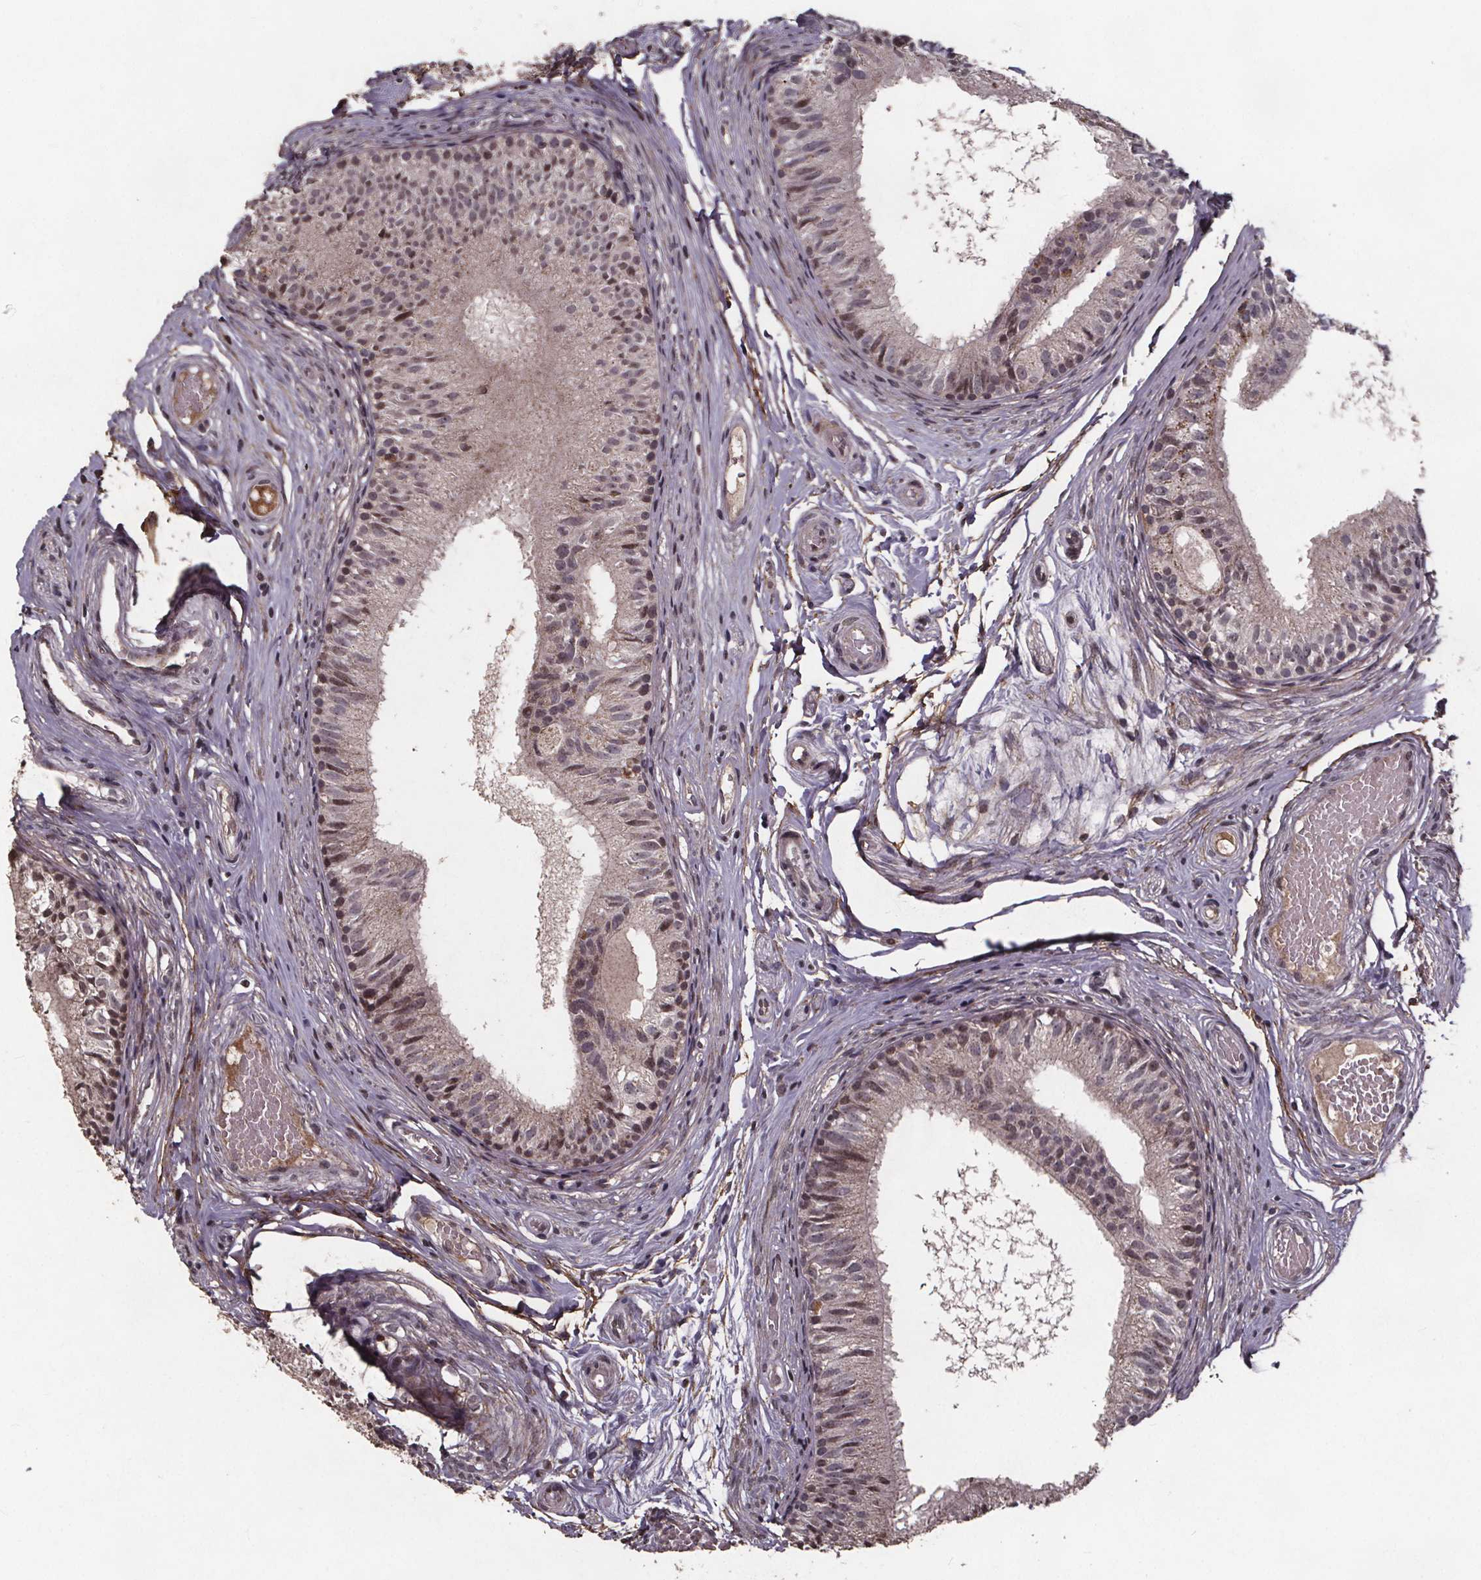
{"staining": {"intensity": "weak", "quantity": "25%-75%", "location": "cytoplasmic/membranous"}, "tissue": "epididymis", "cell_type": "Glandular cells", "image_type": "normal", "snomed": [{"axis": "morphology", "description": "Normal tissue, NOS"}, {"axis": "topography", "description": "Epididymis"}], "caption": "Glandular cells exhibit low levels of weak cytoplasmic/membranous expression in about 25%-75% of cells in normal epididymis.", "gene": "GPX3", "patient": {"sex": "male", "age": 29}}